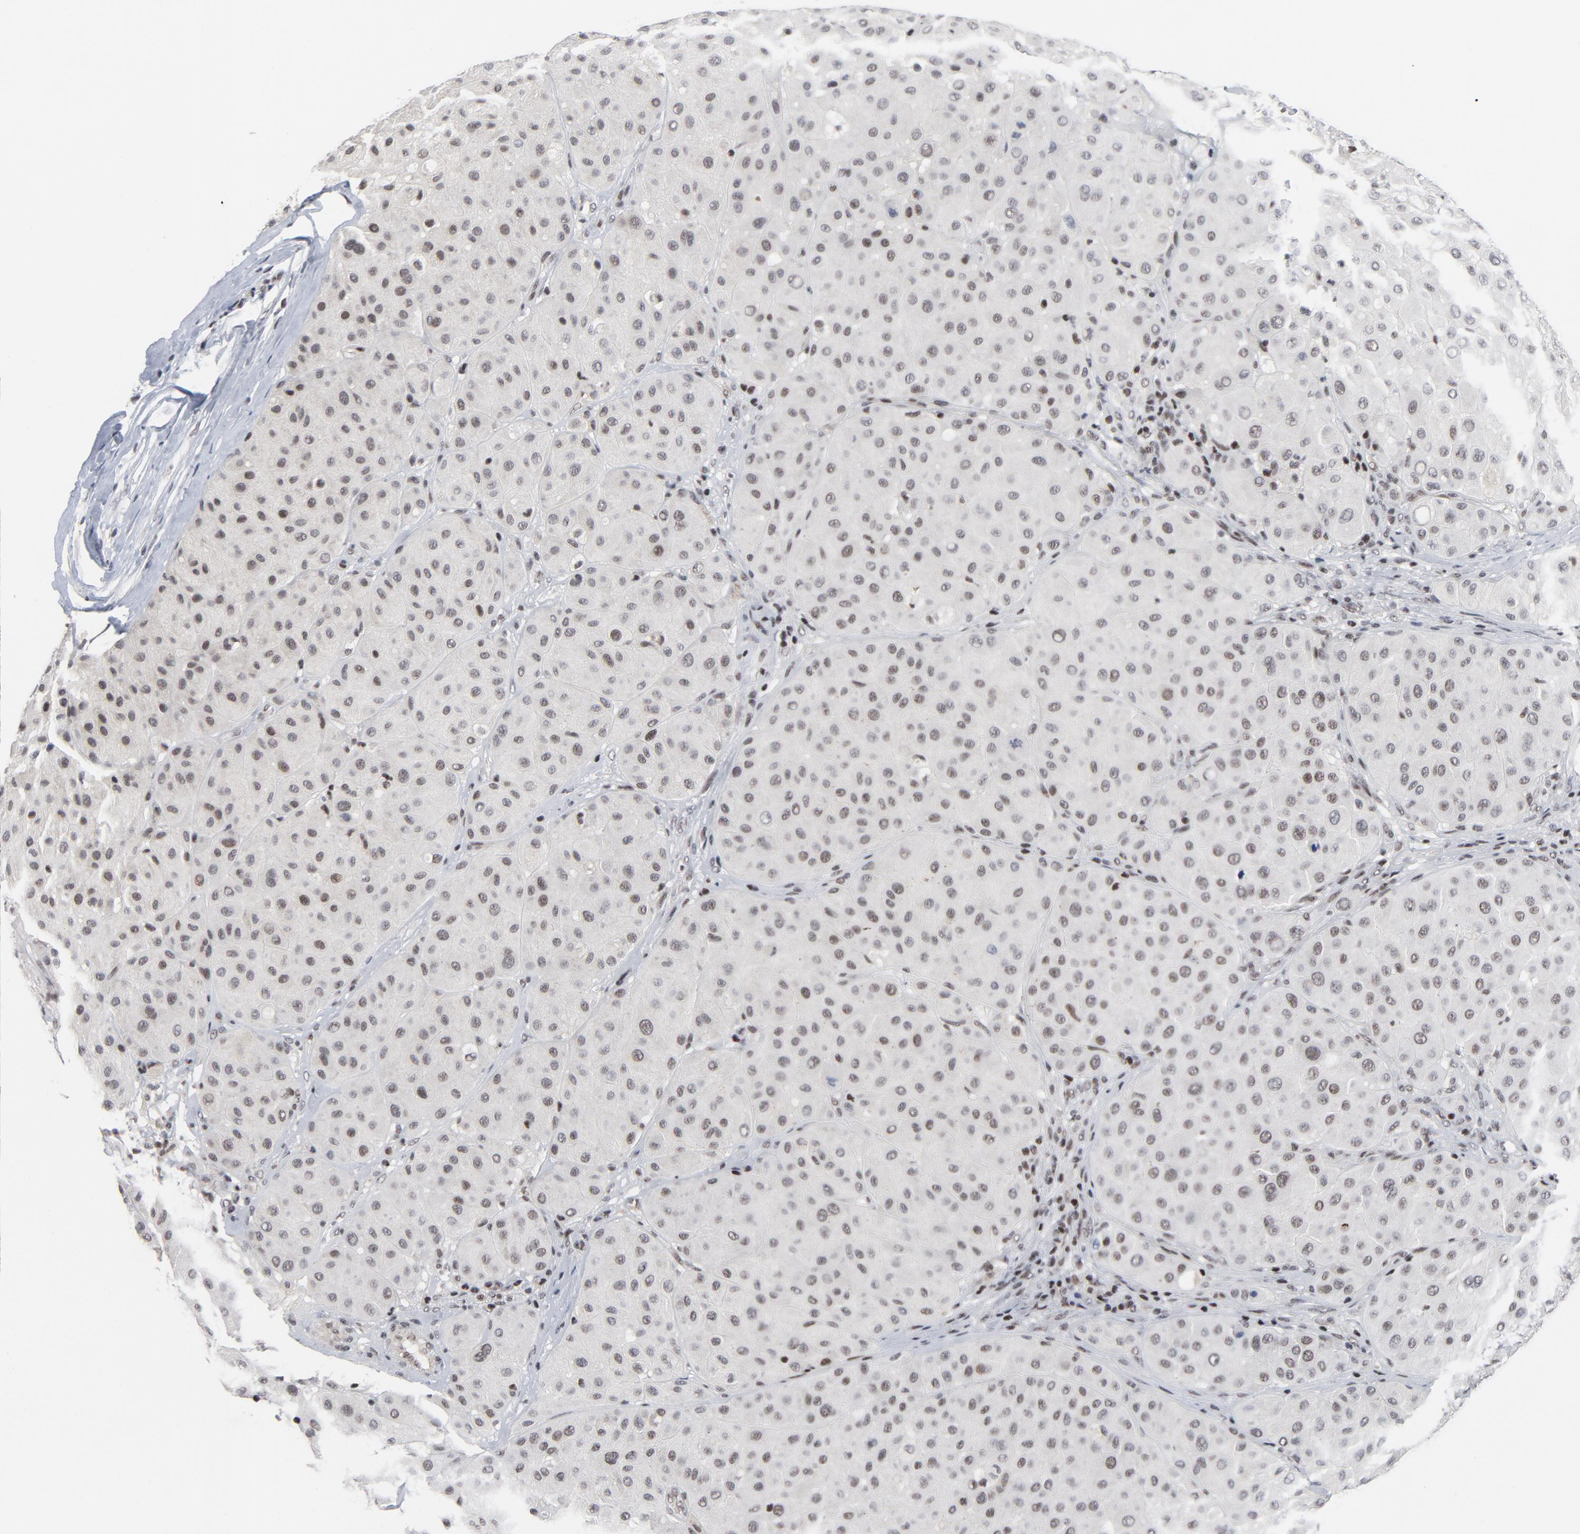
{"staining": {"intensity": "weak", "quantity": ">75%", "location": "nuclear"}, "tissue": "melanoma", "cell_type": "Tumor cells", "image_type": "cancer", "snomed": [{"axis": "morphology", "description": "Normal tissue, NOS"}, {"axis": "morphology", "description": "Malignant melanoma, Metastatic site"}, {"axis": "topography", "description": "Skin"}], "caption": "Immunohistochemical staining of malignant melanoma (metastatic site) demonstrates low levels of weak nuclear protein expression in approximately >75% of tumor cells. (DAB (3,3'-diaminobenzidine) IHC, brown staining for protein, blue staining for nuclei).", "gene": "GABPA", "patient": {"sex": "male", "age": 41}}